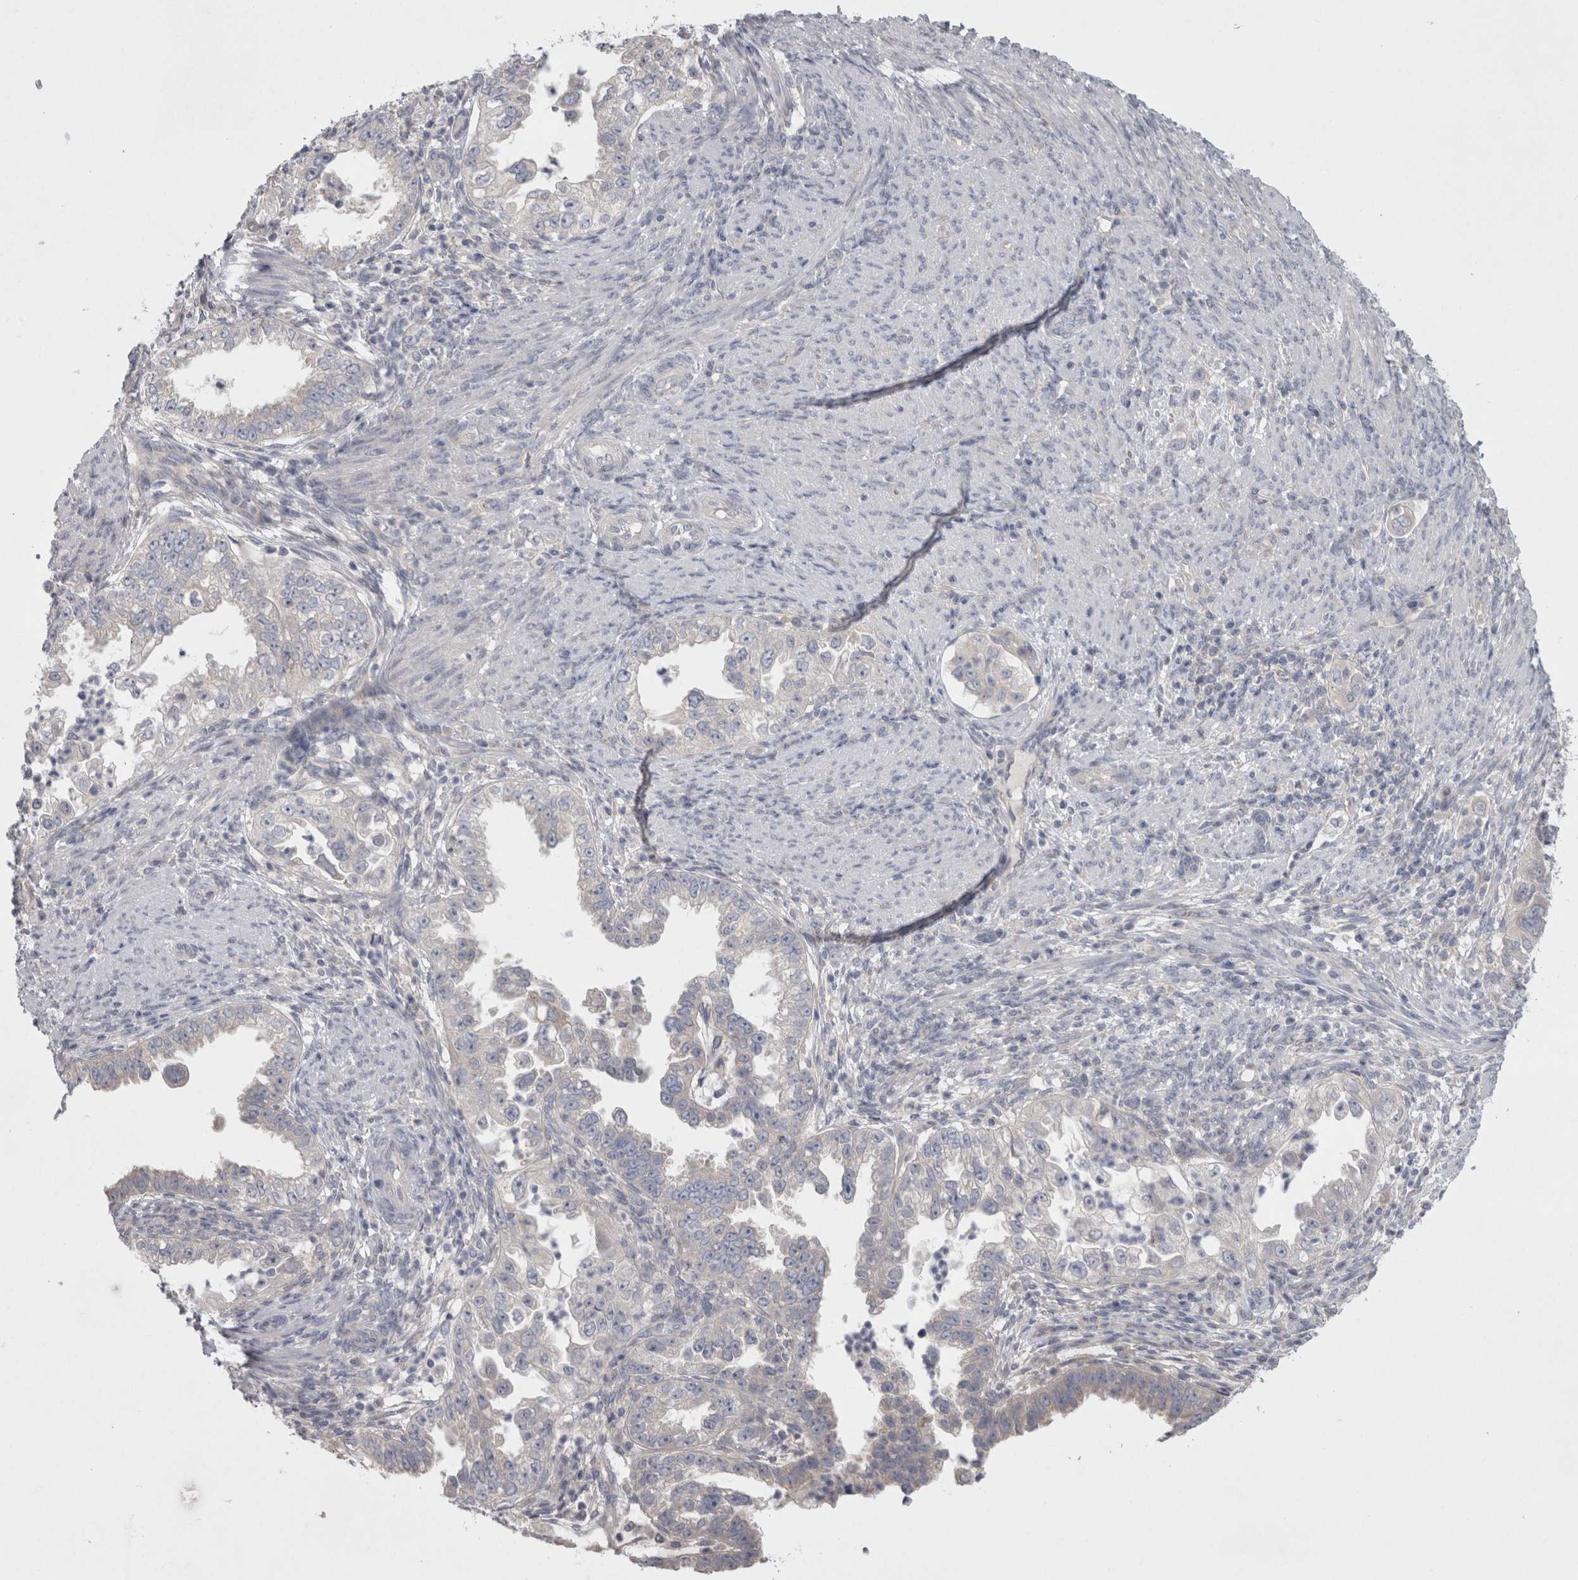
{"staining": {"intensity": "negative", "quantity": "none", "location": "none"}, "tissue": "endometrial cancer", "cell_type": "Tumor cells", "image_type": "cancer", "snomed": [{"axis": "morphology", "description": "Adenocarcinoma, NOS"}, {"axis": "topography", "description": "Endometrium"}], "caption": "This is an immunohistochemistry photomicrograph of human endometrial adenocarcinoma. There is no positivity in tumor cells.", "gene": "LRRC40", "patient": {"sex": "female", "age": 85}}